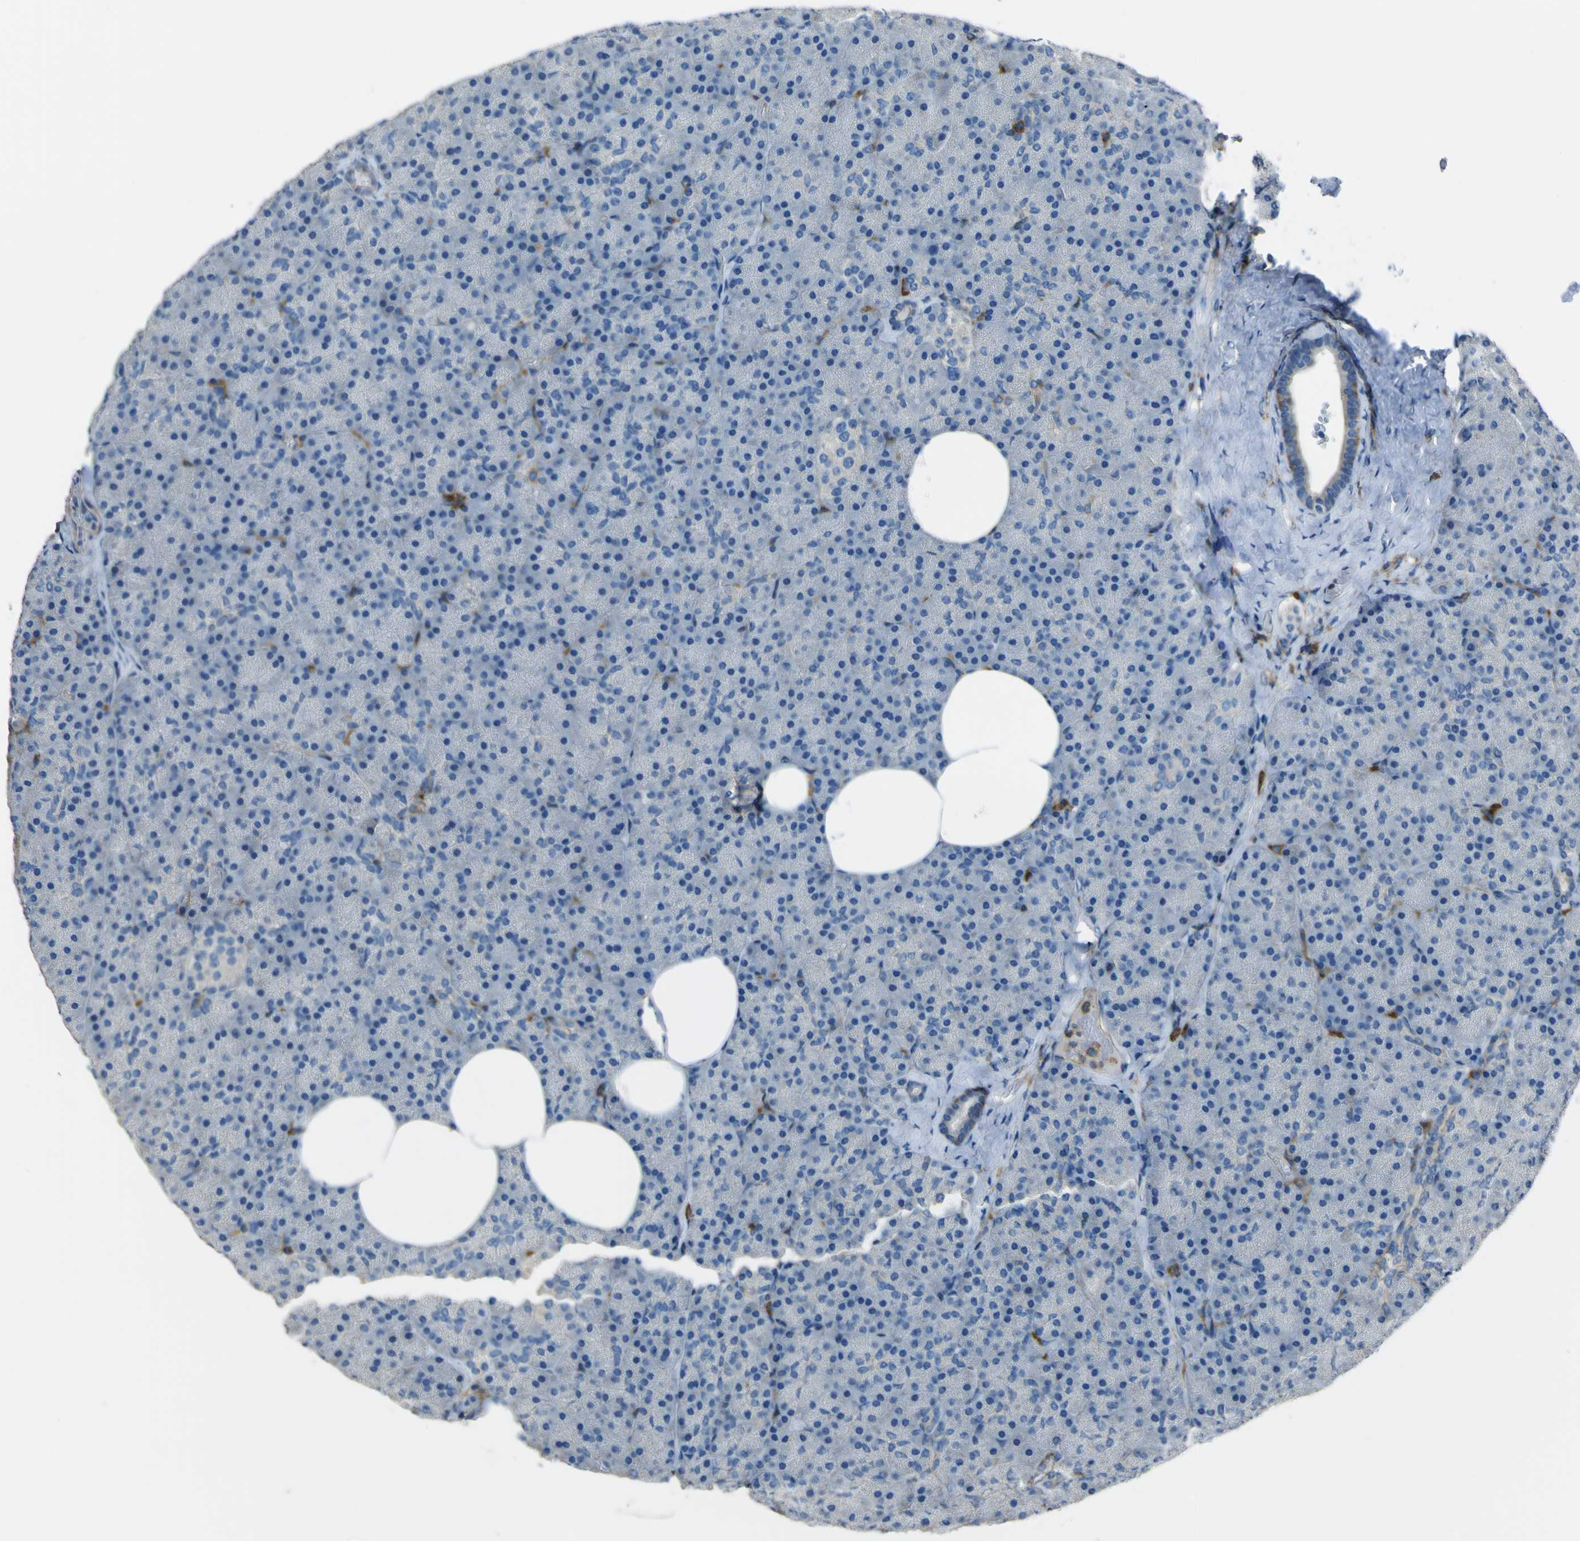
{"staining": {"intensity": "negative", "quantity": "none", "location": "none"}, "tissue": "pancreas", "cell_type": "Exocrine glandular cells", "image_type": "normal", "snomed": [{"axis": "morphology", "description": "Normal tissue, NOS"}, {"axis": "topography", "description": "Pancreas"}], "caption": "High power microscopy photomicrograph of an IHC photomicrograph of benign pancreas, revealing no significant positivity in exocrine glandular cells.", "gene": "LAIR1", "patient": {"sex": "female", "age": 35}}